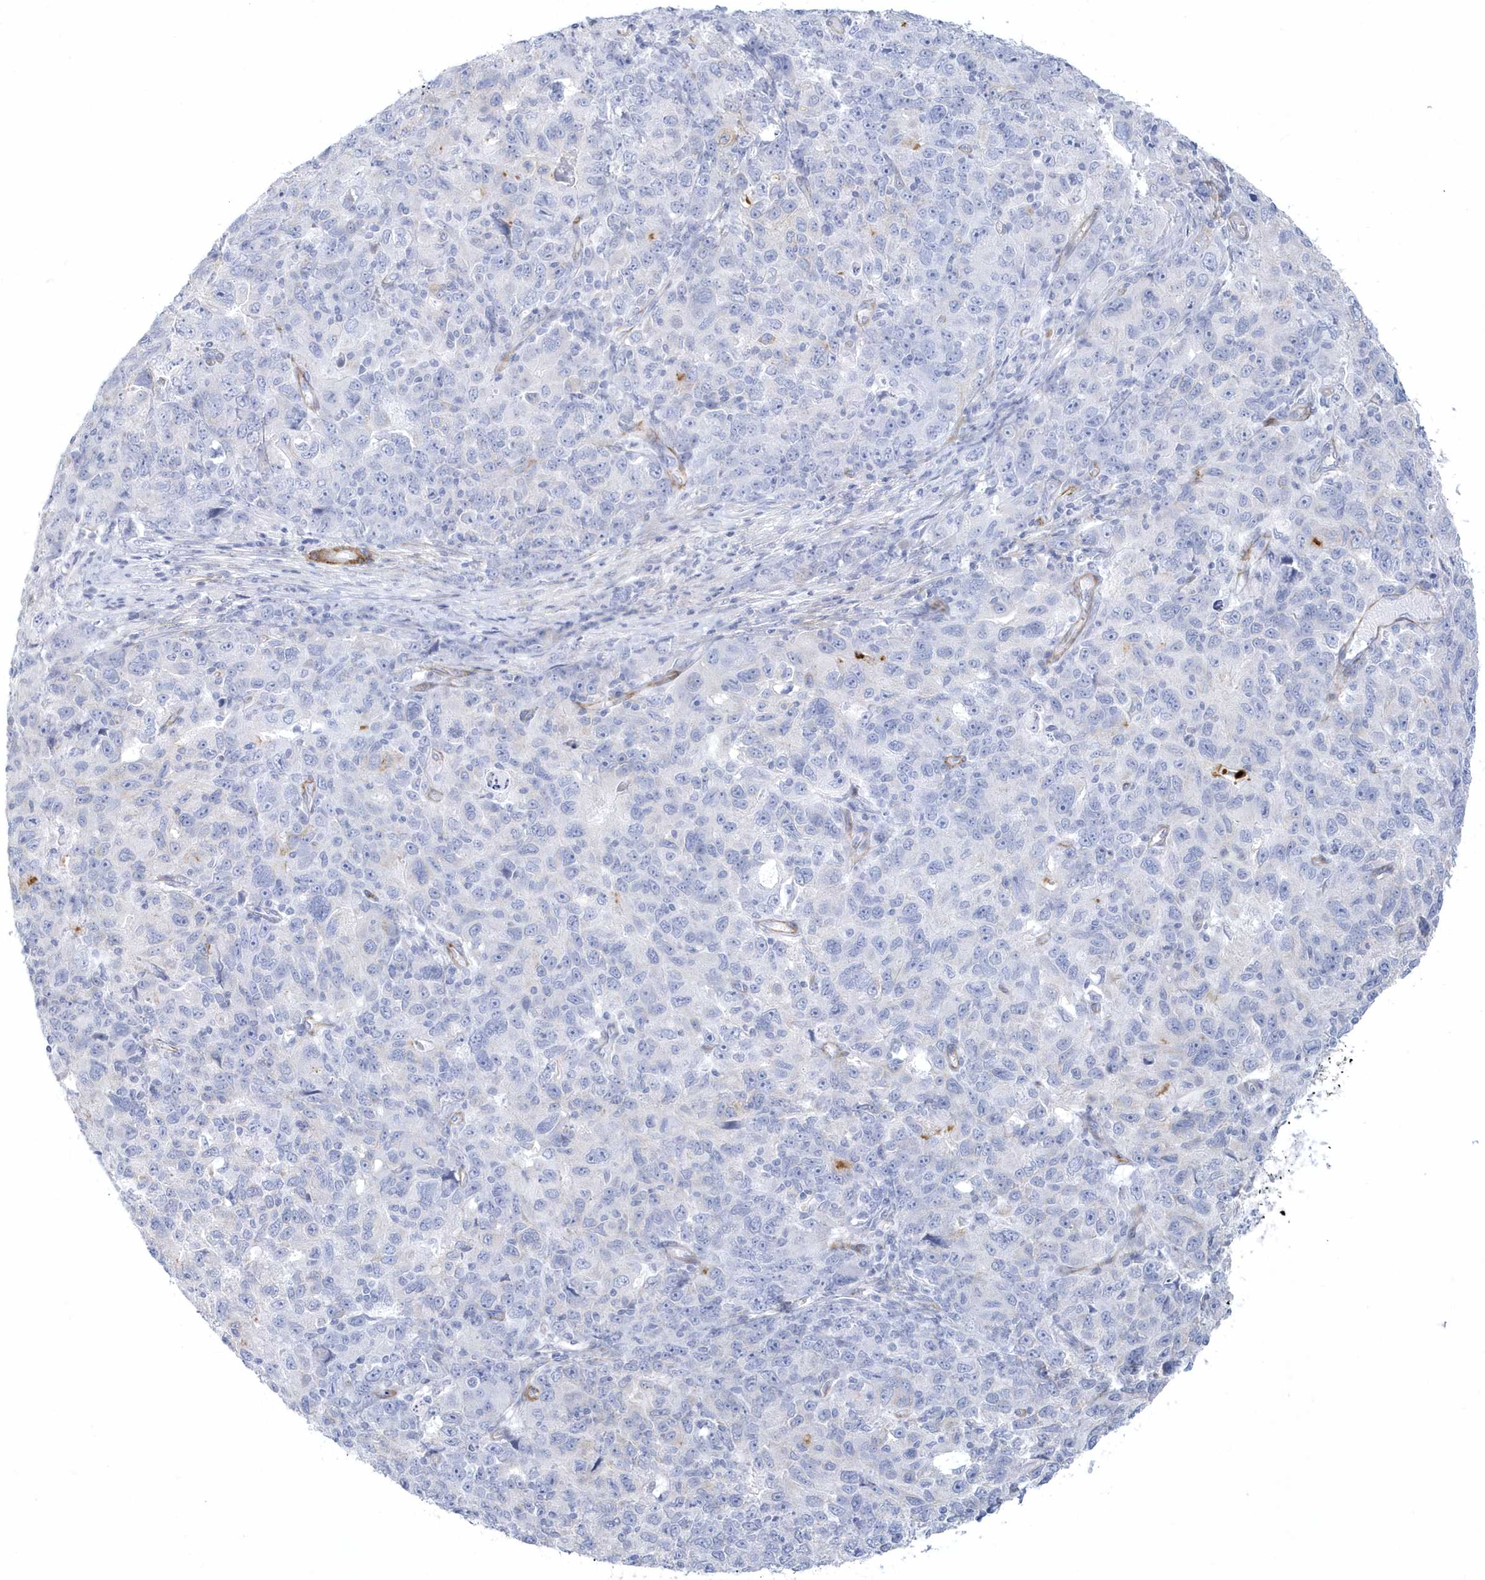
{"staining": {"intensity": "negative", "quantity": "none", "location": "none"}, "tissue": "ovarian cancer", "cell_type": "Tumor cells", "image_type": "cancer", "snomed": [{"axis": "morphology", "description": "Carcinoma, endometroid"}, {"axis": "topography", "description": "Ovary"}], "caption": "This photomicrograph is of ovarian endometroid carcinoma stained with immunohistochemistry (IHC) to label a protein in brown with the nuclei are counter-stained blue. There is no positivity in tumor cells.", "gene": "WDR27", "patient": {"sex": "female", "age": 42}}